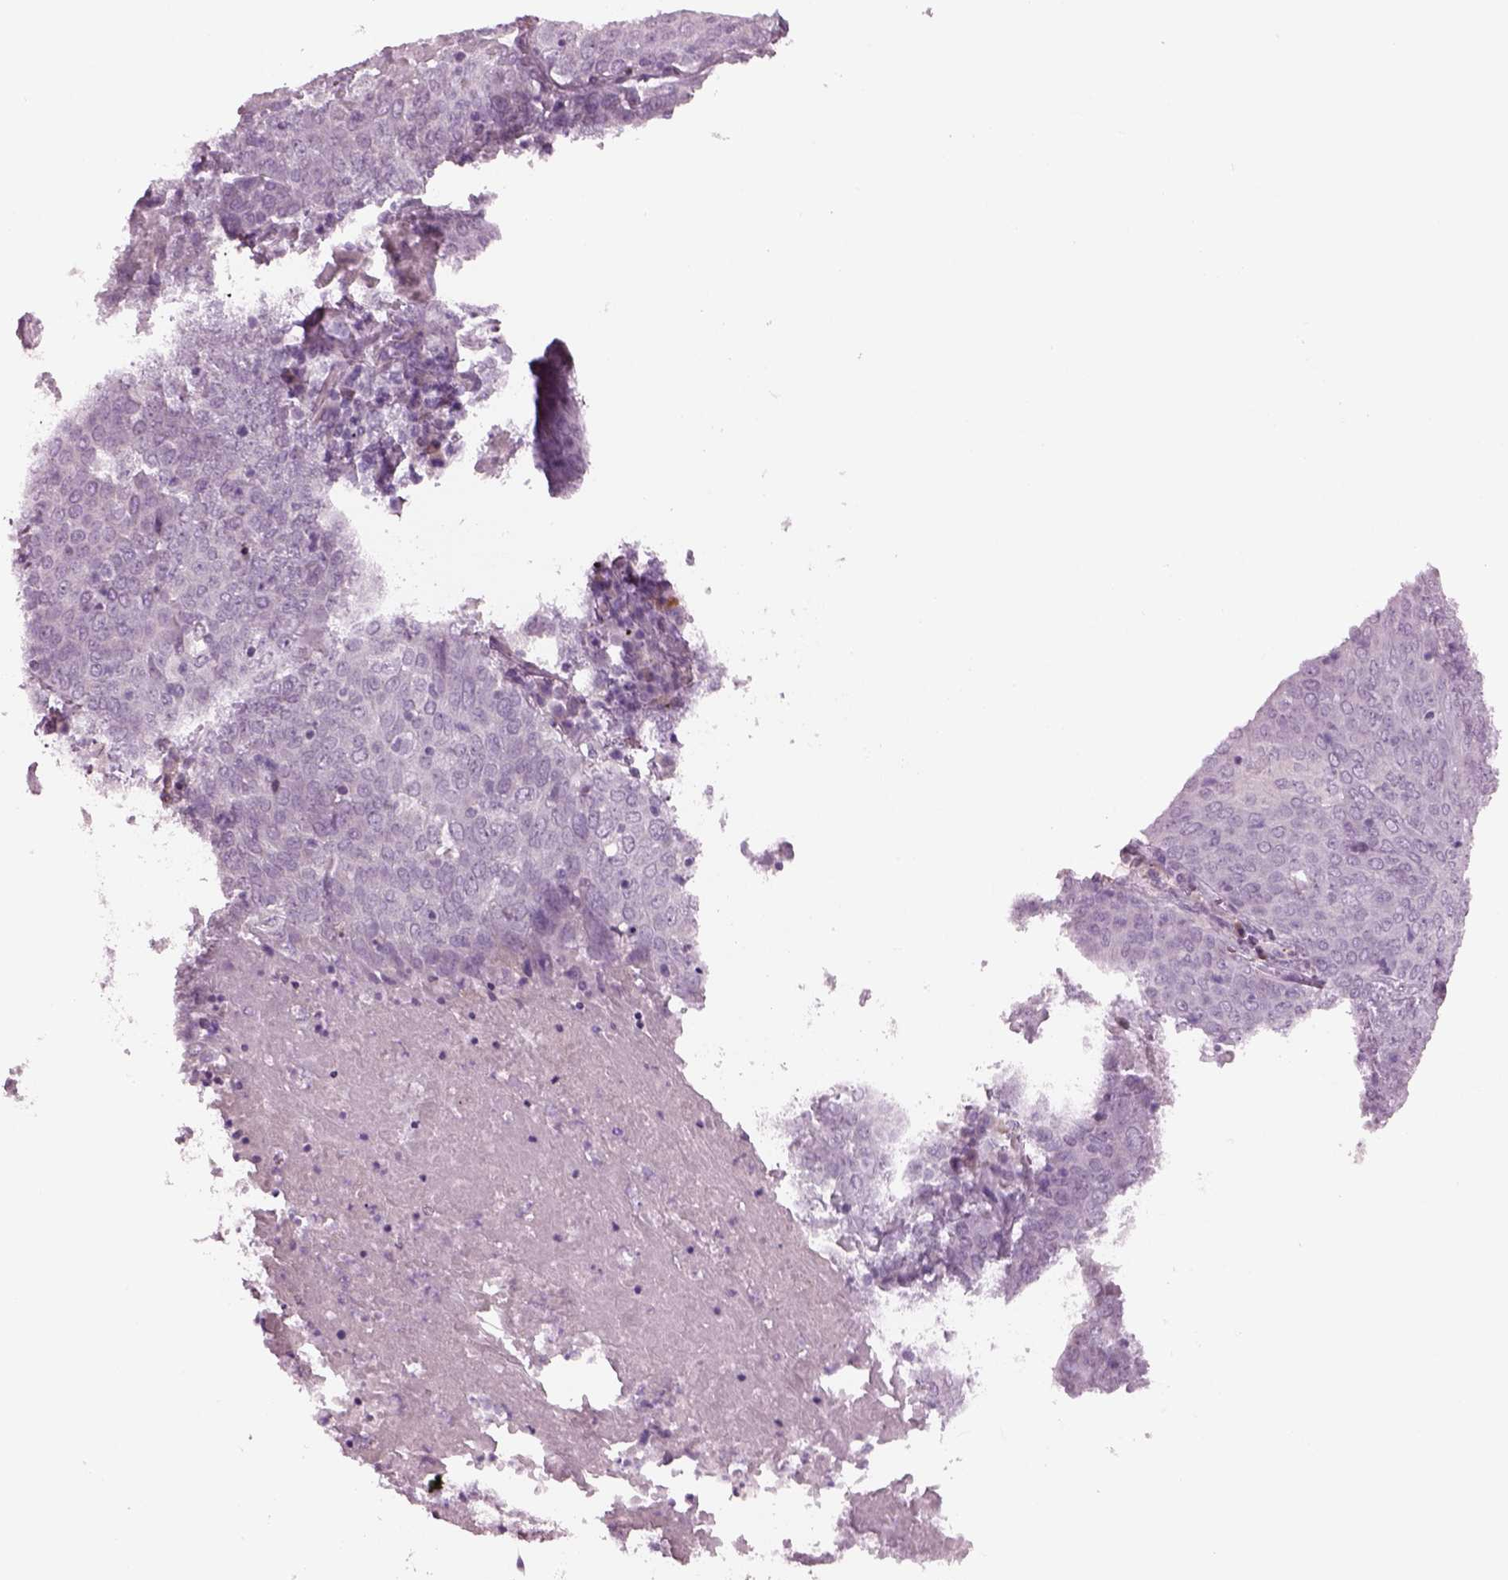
{"staining": {"intensity": "negative", "quantity": "none", "location": "none"}, "tissue": "lung cancer", "cell_type": "Tumor cells", "image_type": "cancer", "snomed": [{"axis": "morphology", "description": "Squamous cell carcinoma, NOS"}, {"axis": "topography", "description": "Lung"}], "caption": "Immunohistochemistry image of neoplastic tissue: human squamous cell carcinoma (lung) stained with DAB (3,3'-diaminobenzidine) demonstrates no significant protein expression in tumor cells.", "gene": "CYLC1", "patient": {"sex": "male", "age": 82}}